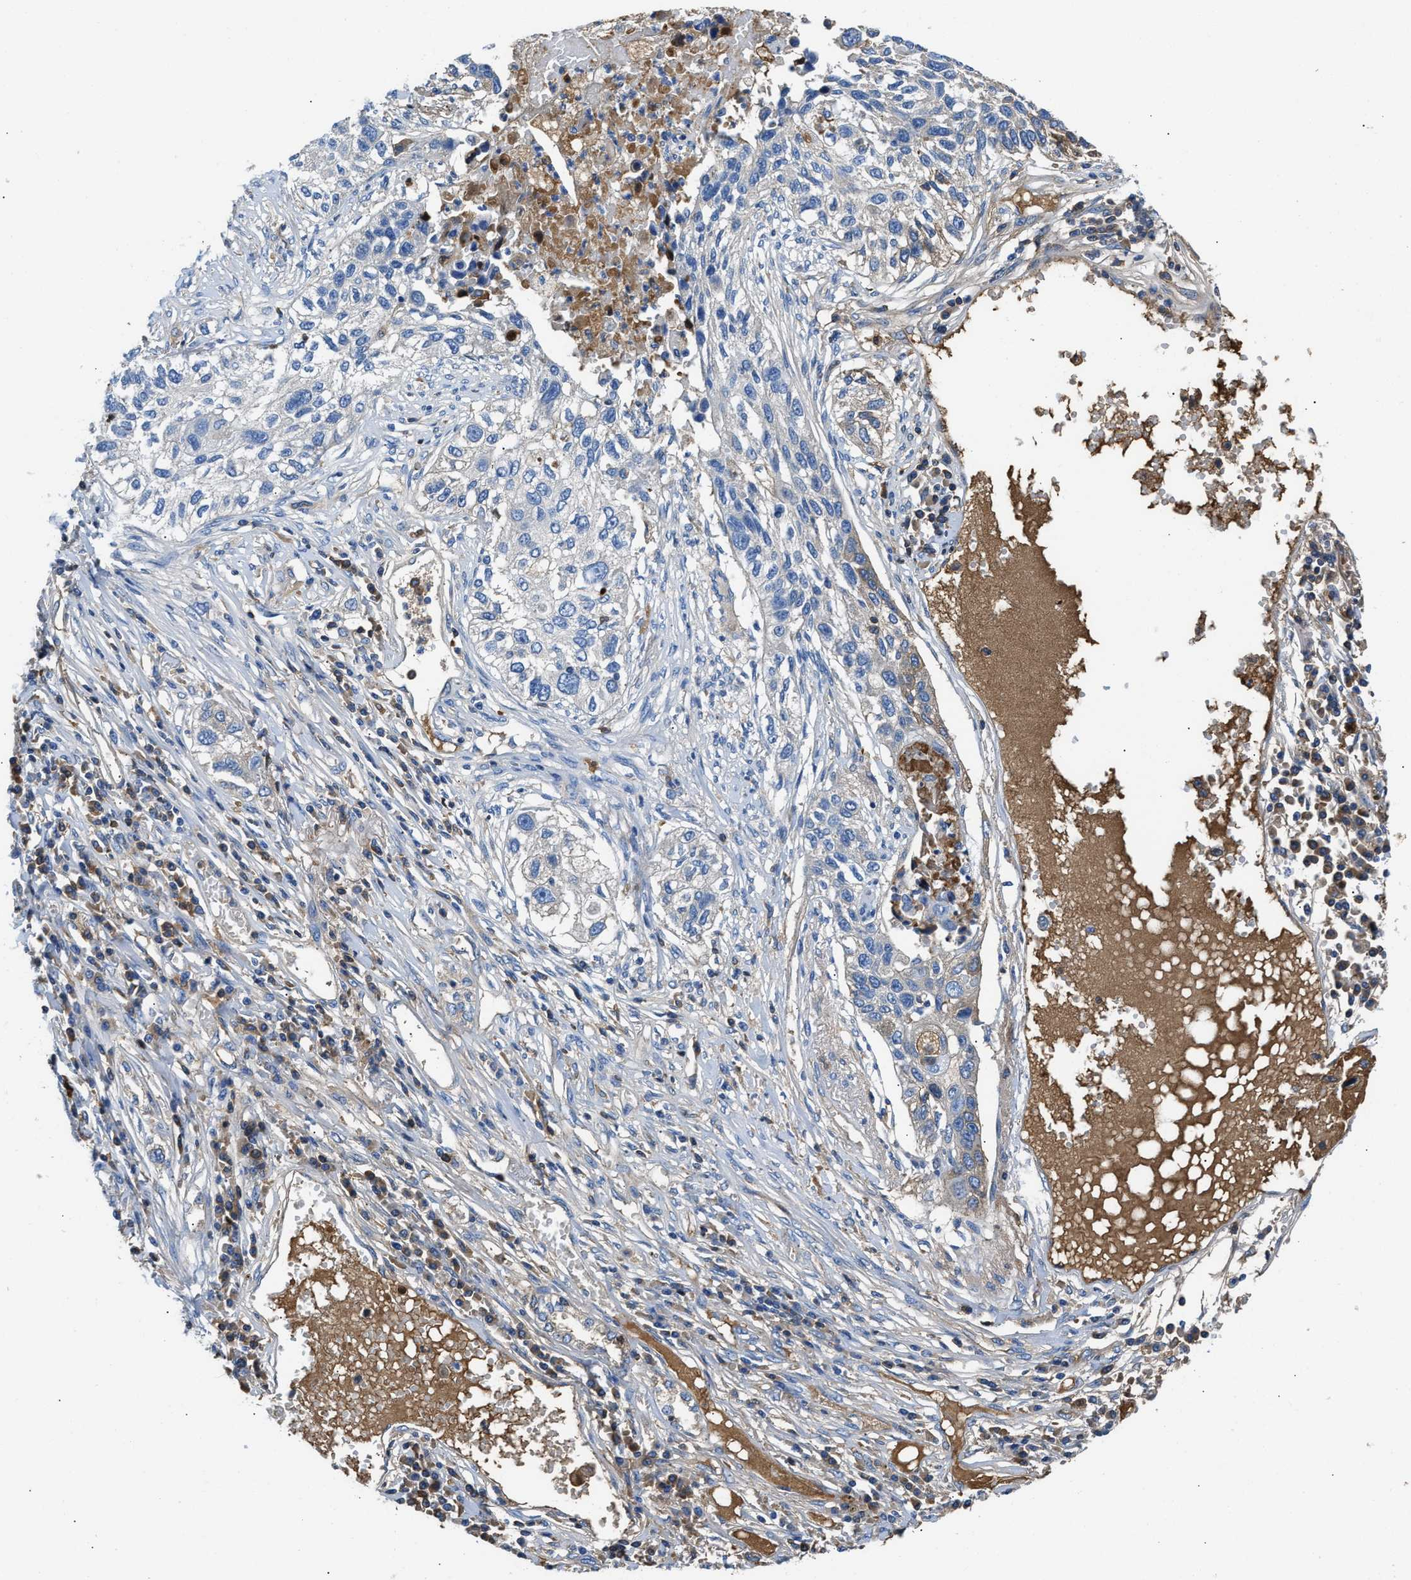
{"staining": {"intensity": "weak", "quantity": "<25%", "location": "cytoplasmic/membranous"}, "tissue": "lung cancer", "cell_type": "Tumor cells", "image_type": "cancer", "snomed": [{"axis": "morphology", "description": "Squamous cell carcinoma, NOS"}, {"axis": "topography", "description": "Lung"}], "caption": "Tumor cells are negative for protein expression in human squamous cell carcinoma (lung).", "gene": "GC", "patient": {"sex": "male", "age": 71}}